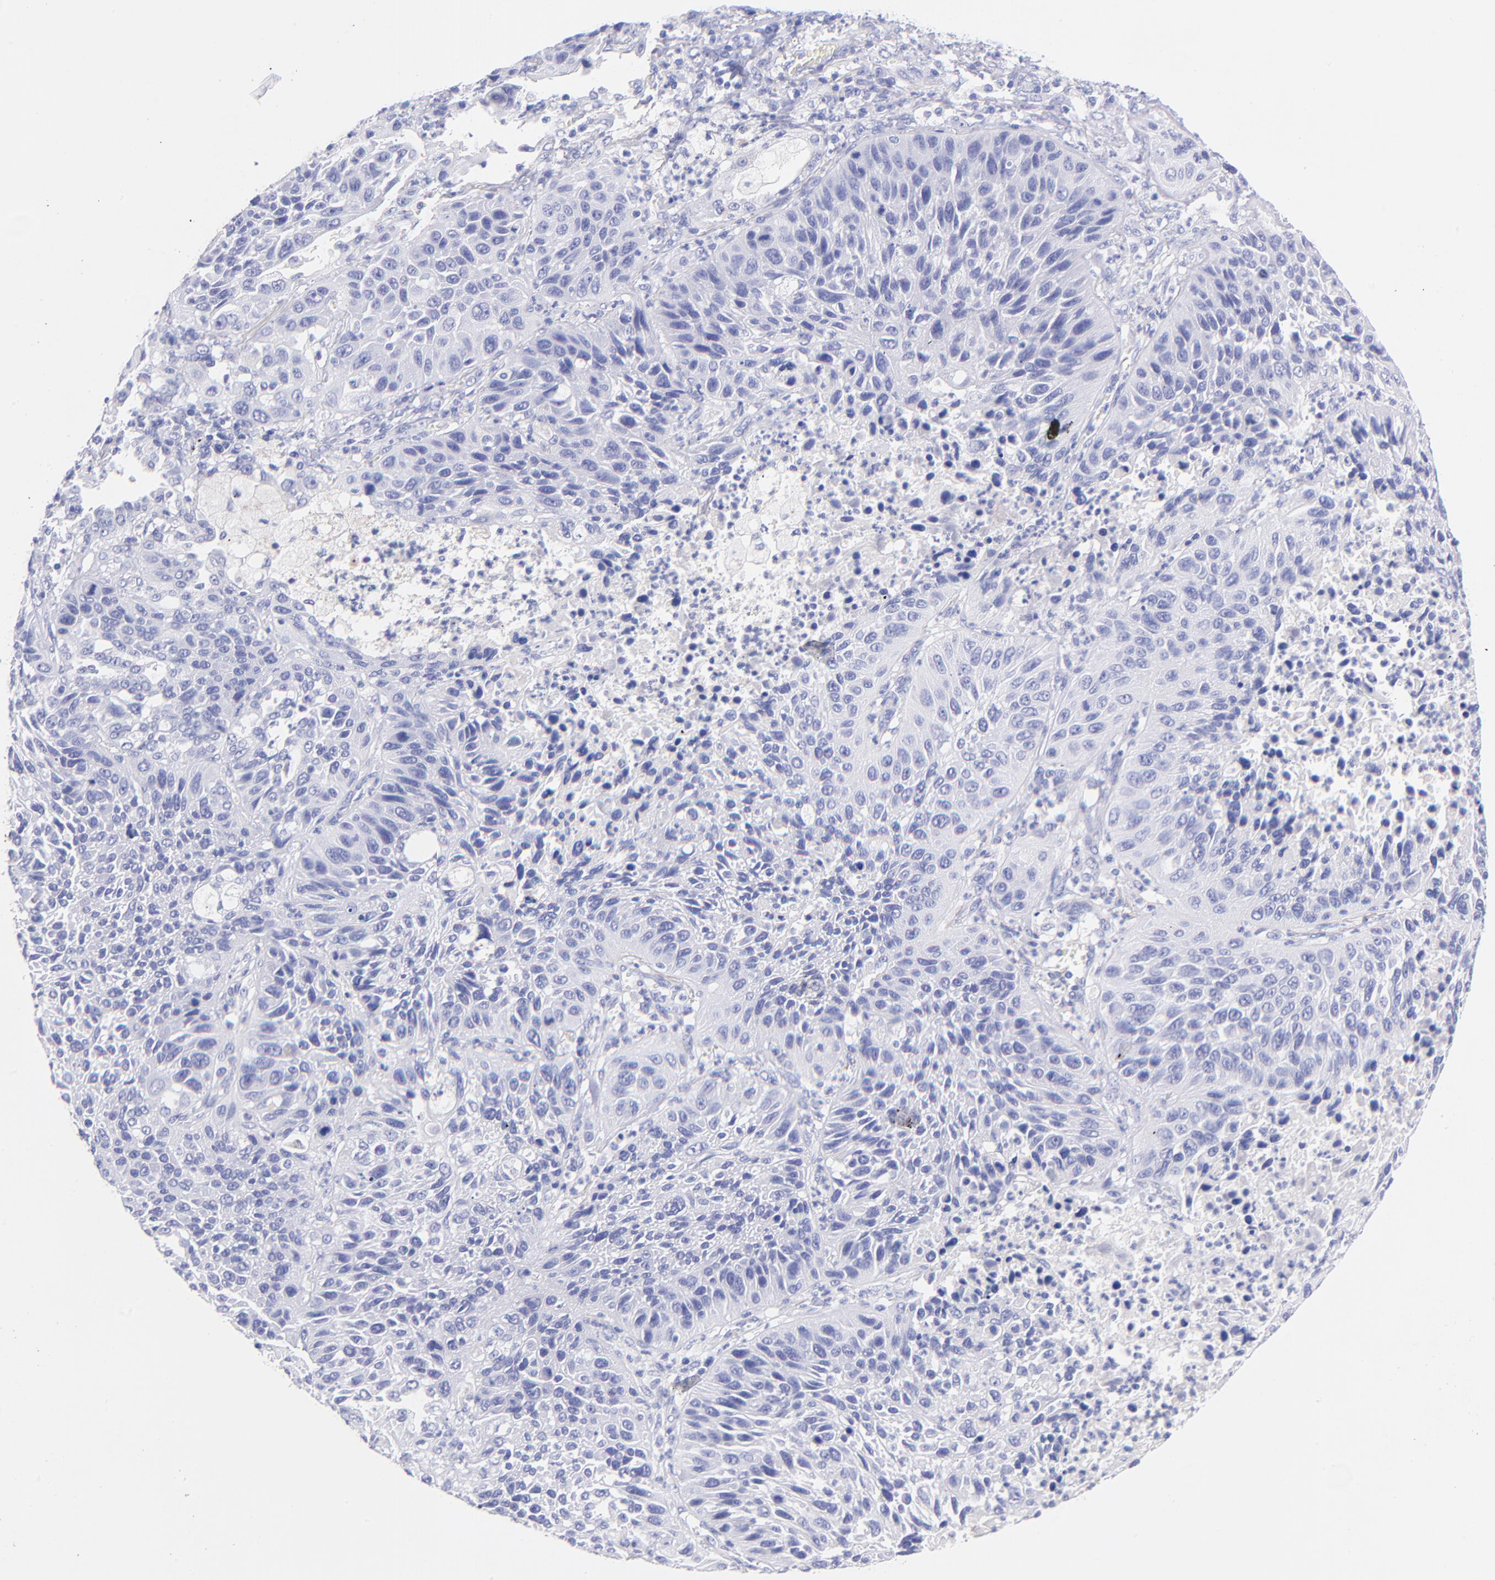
{"staining": {"intensity": "negative", "quantity": "none", "location": "none"}, "tissue": "lung cancer", "cell_type": "Tumor cells", "image_type": "cancer", "snomed": [{"axis": "morphology", "description": "Squamous cell carcinoma, NOS"}, {"axis": "topography", "description": "Lung"}], "caption": "Human squamous cell carcinoma (lung) stained for a protein using immunohistochemistry displays no expression in tumor cells.", "gene": "RAB3B", "patient": {"sex": "female", "age": 76}}